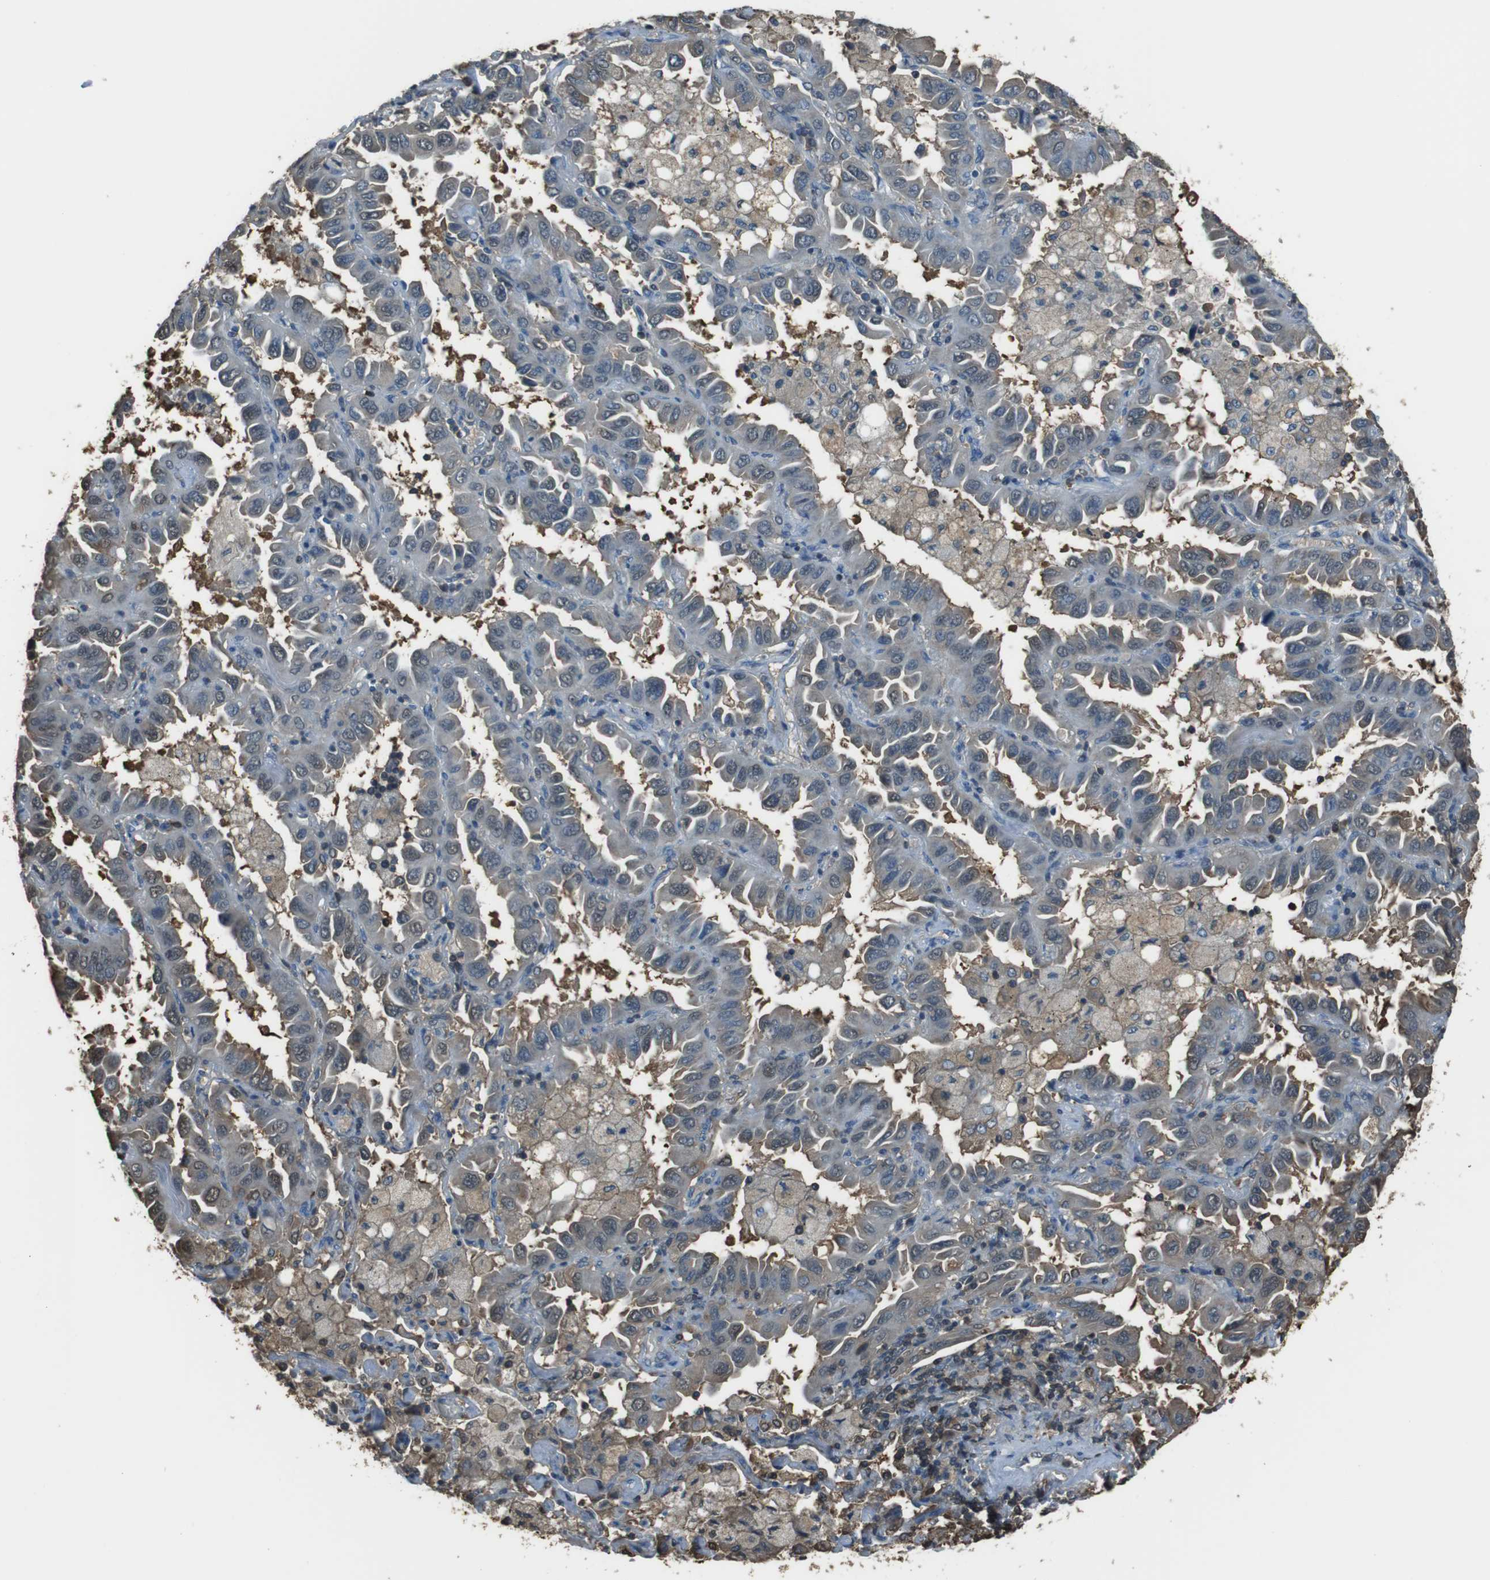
{"staining": {"intensity": "weak", "quantity": "<25%", "location": "cytoplasmic/membranous"}, "tissue": "lung cancer", "cell_type": "Tumor cells", "image_type": "cancer", "snomed": [{"axis": "morphology", "description": "Adenocarcinoma, NOS"}, {"axis": "topography", "description": "Lung"}], "caption": "Immunohistochemistry of human adenocarcinoma (lung) exhibits no expression in tumor cells. The staining is performed using DAB (3,3'-diaminobenzidine) brown chromogen with nuclei counter-stained in using hematoxylin.", "gene": "TWSG1", "patient": {"sex": "male", "age": 64}}